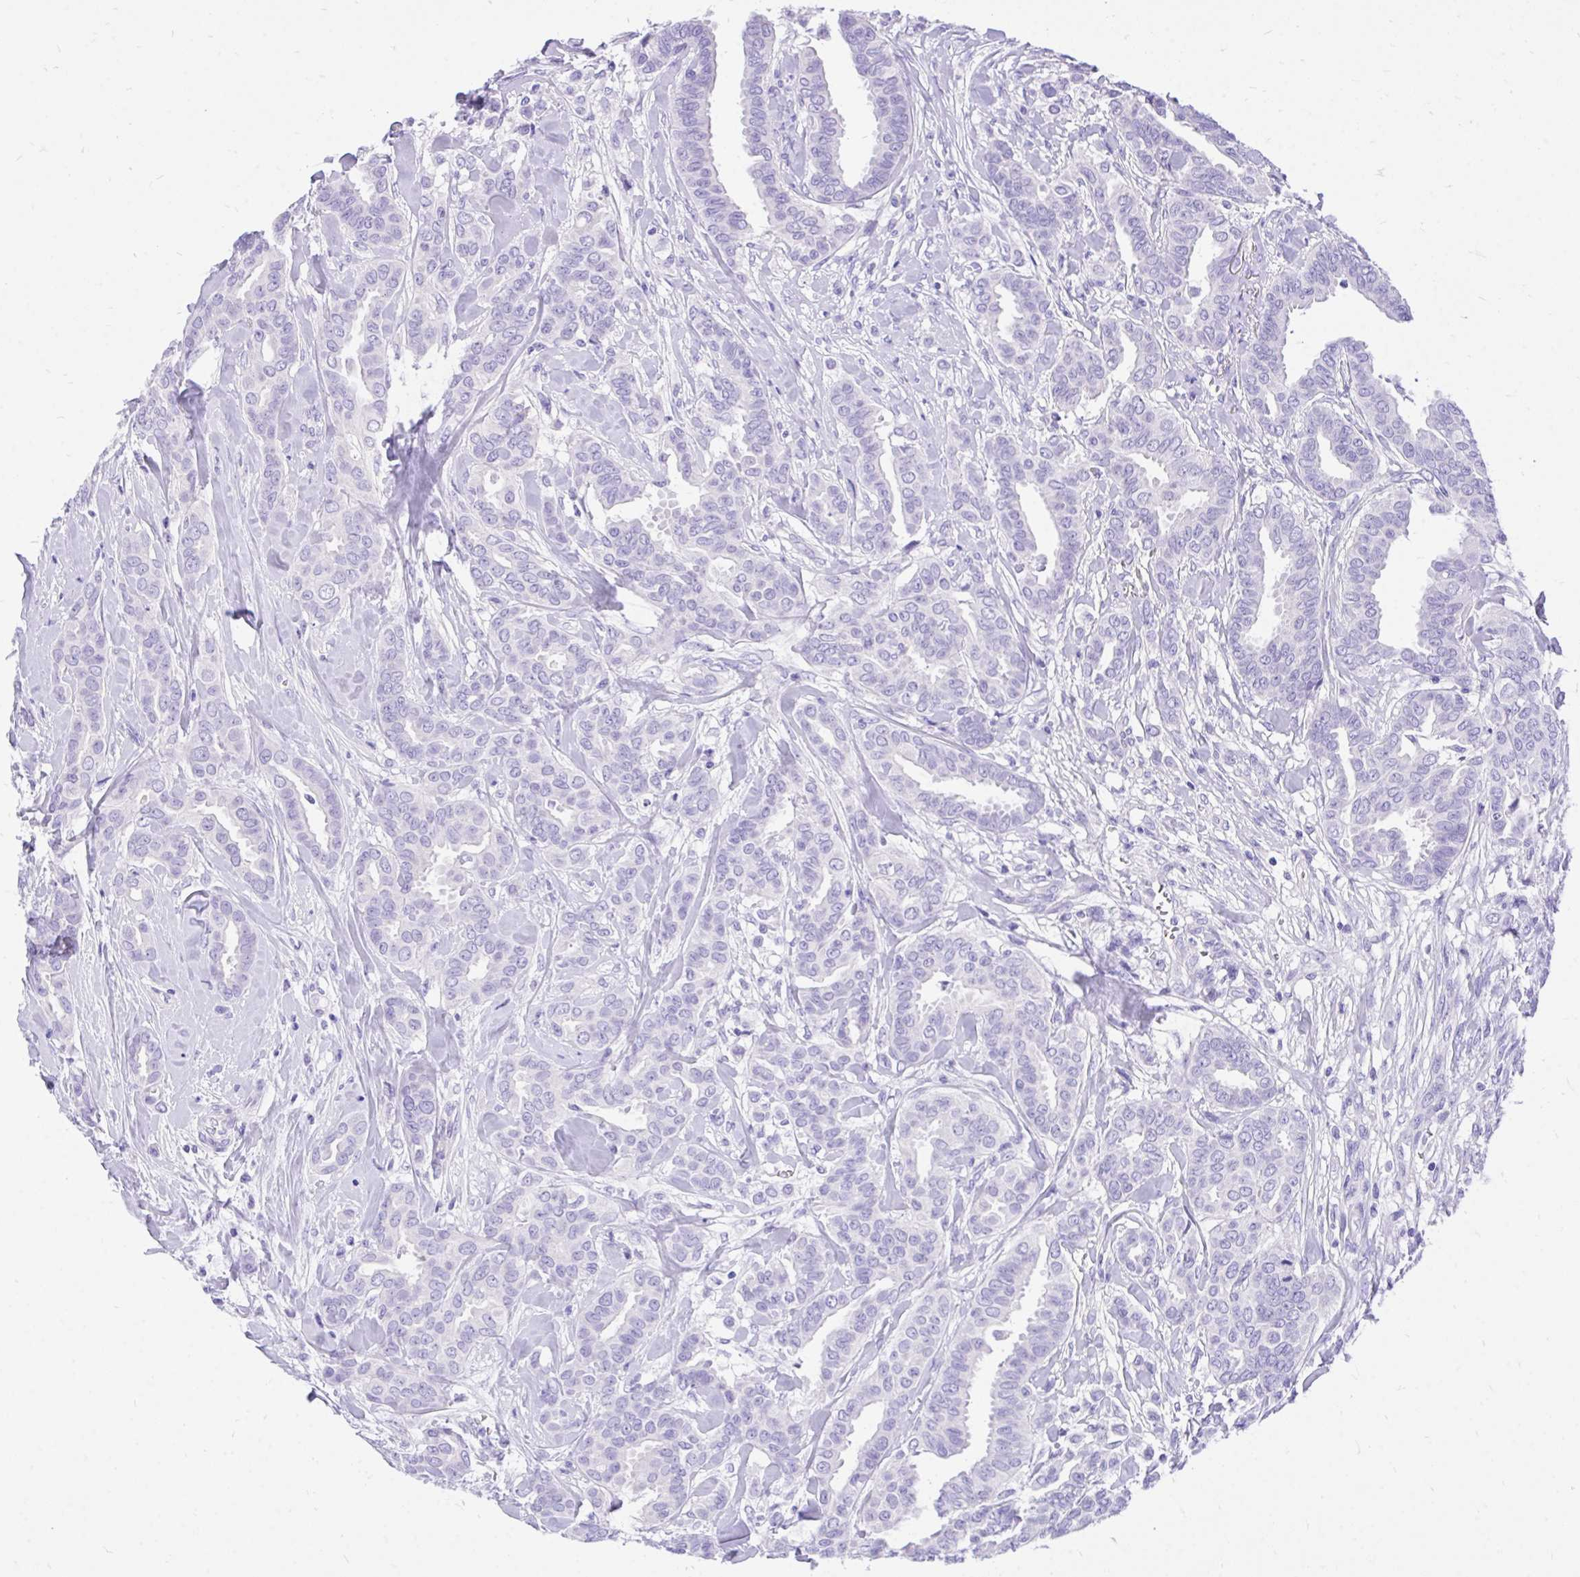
{"staining": {"intensity": "negative", "quantity": "none", "location": "none"}, "tissue": "breast cancer", "cell_type": "Tumor cells", "image_type": "cancer", "snomed": [{"axis": "morphology", "description": "Duct carcinoma"}, {"axis": "topography", "description": "Breast"}], "caption": "The photomicrograph reveals no staining of tumor cells in breast cancer.", "gene": "MON1A", "patient": {"sex": "female", "age": 45}}